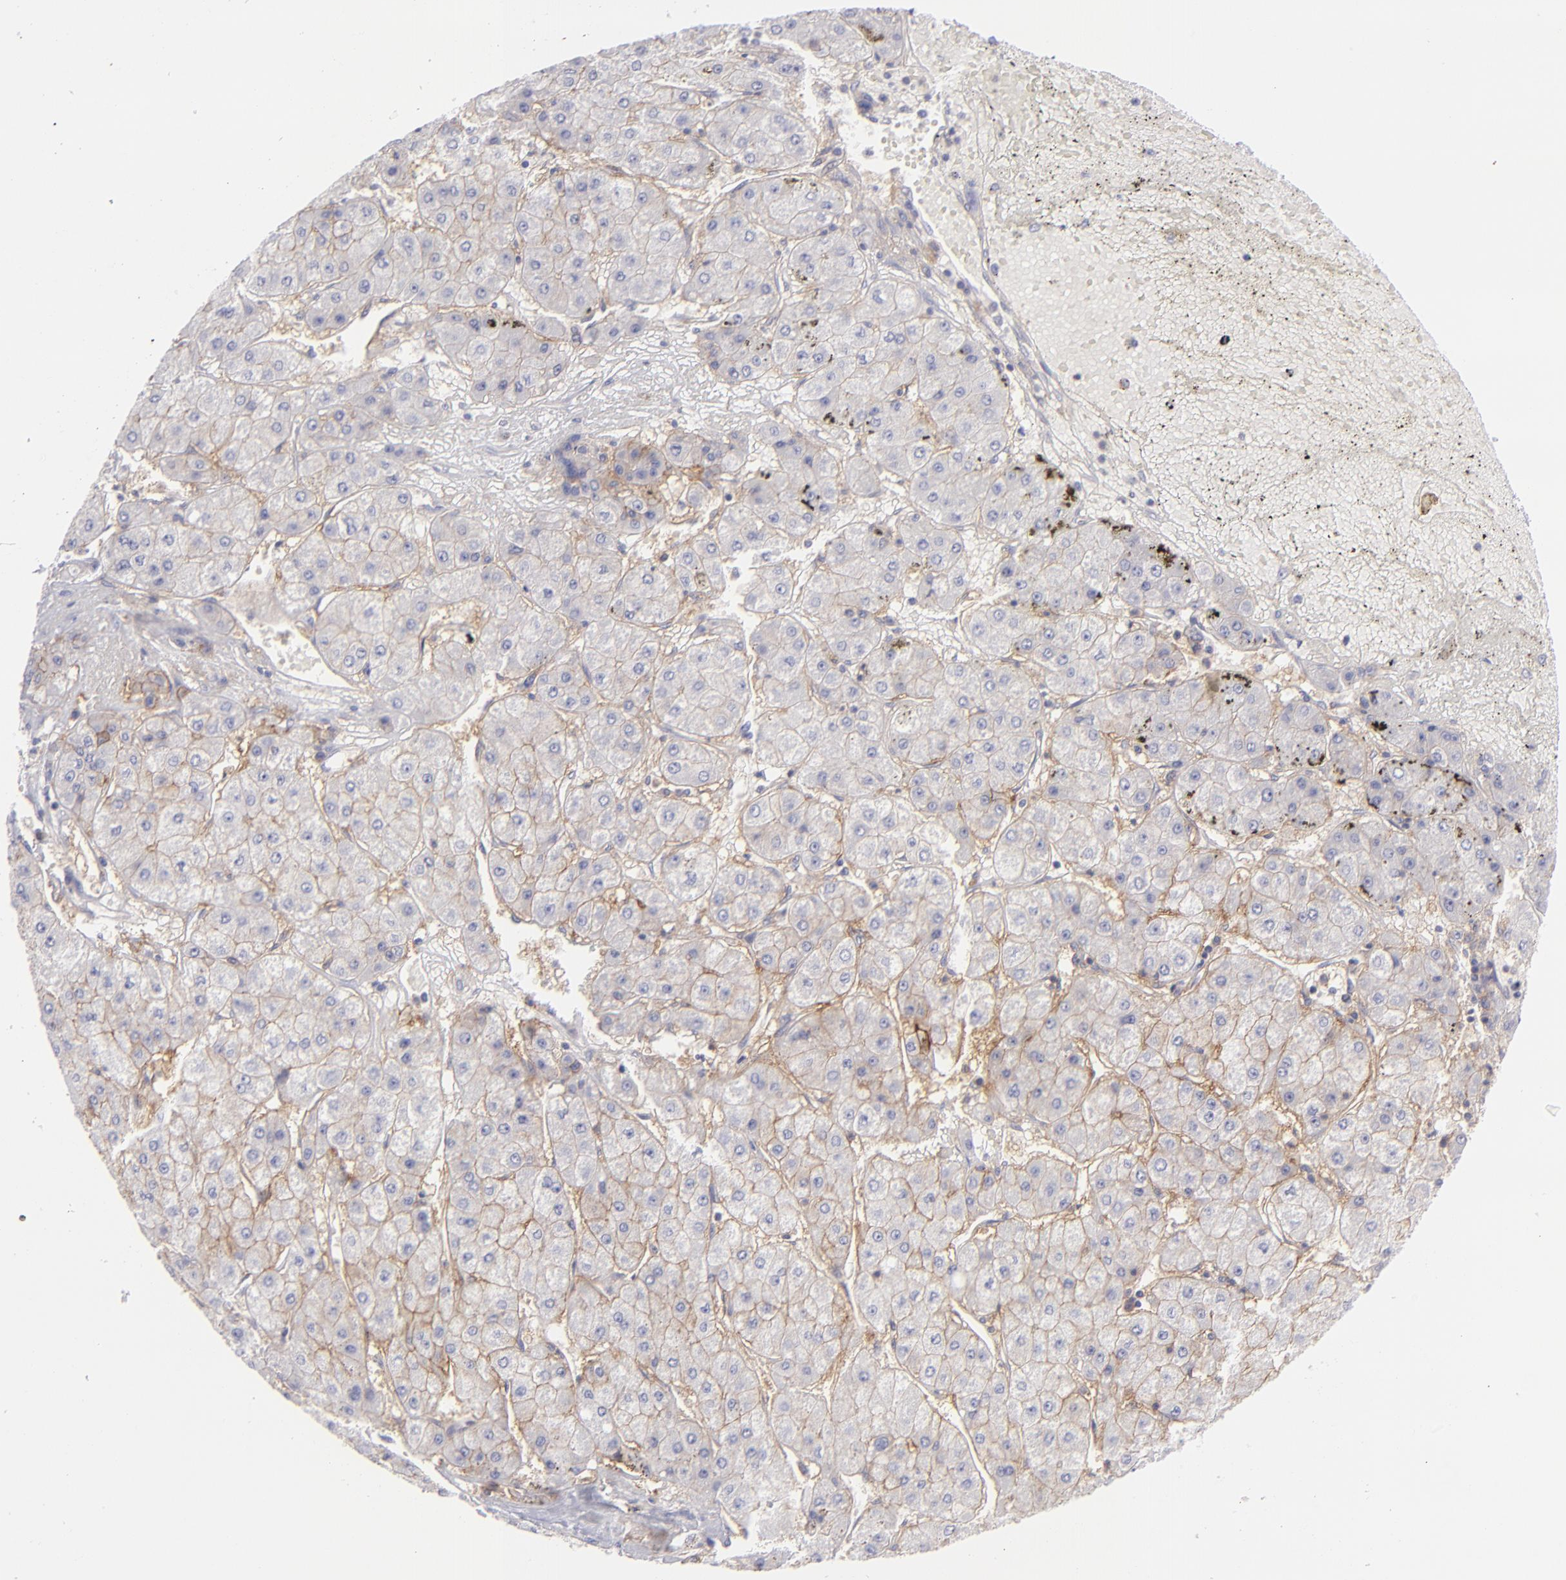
{"staining": {"intensity": "moderate", "quantity": ">75%", "location": "cytoplasmic/membranous"}, "tissue": "liver cancer", "cell_type": "Tumor cells", "image_type": "cancer", "snomed": [{"axis": "morphology", "description": "Carcinoma, Hepatocellular, NOS"}, {"axis": "topography", "description": "Liver"}], "caption": "Immunohistochemistry of hepatocellular carcinoma (liver) shows medium levels of moderate cytoplasmic/membranous expression in about >75% of tumor cells.", "gene": "BSG", "patient": {"sex": "female", "age": 52}}